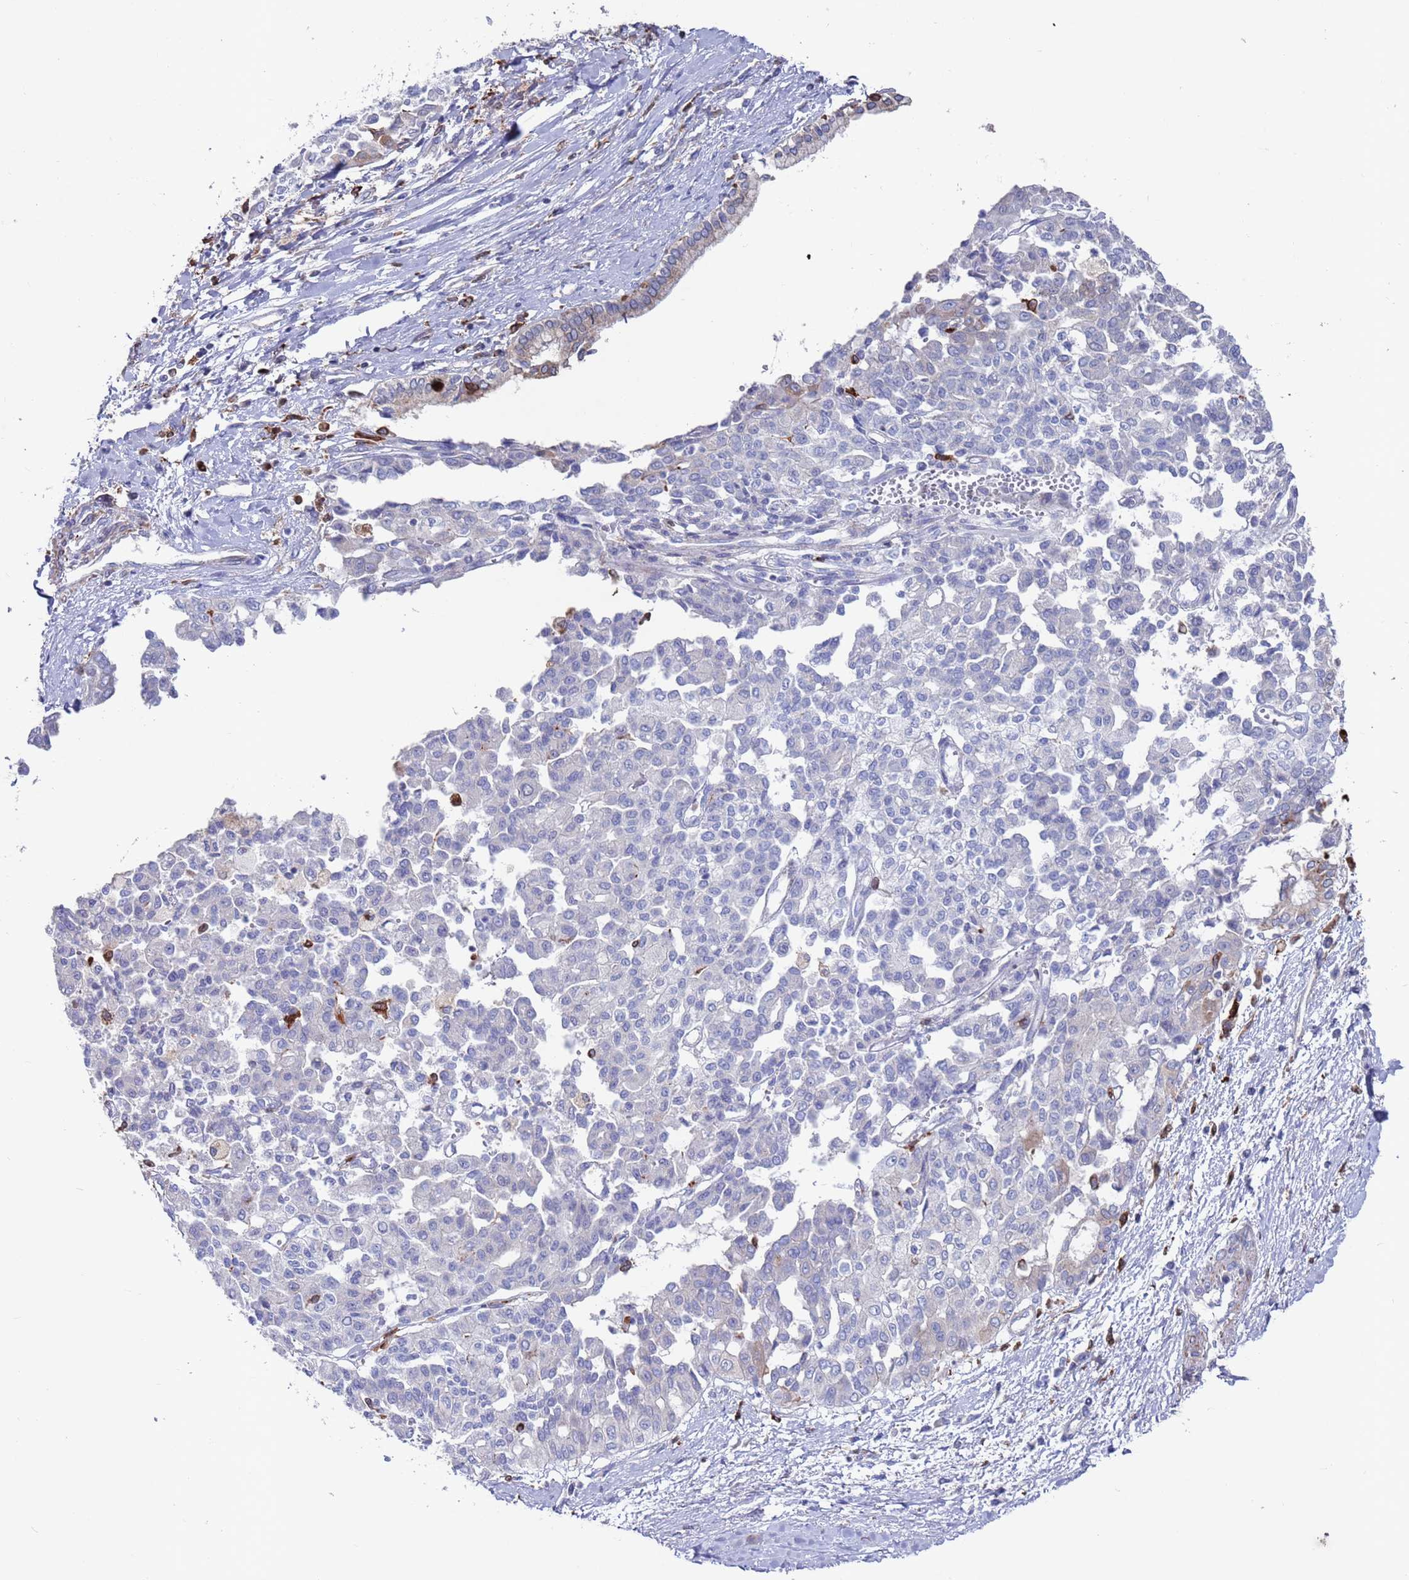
{"staining": {"intensity": "negative", "quantity": "none", "location": "none"}, "tissue": "liver cancer", "cell_type": "Tumor cells", "image_type": "cancer", "snomed": [{"axis": "morphology", "description": "Cholangiocarcinoma"}, {"axis": "topography", "description": "Liver"}], "caption": "Immunohistochemical staining of liver cholangiocarcinoma exhibits no significant positivity in tumor cells.", "gene": "GREB1L", "patient": {"sex": "female", "age": 77}}